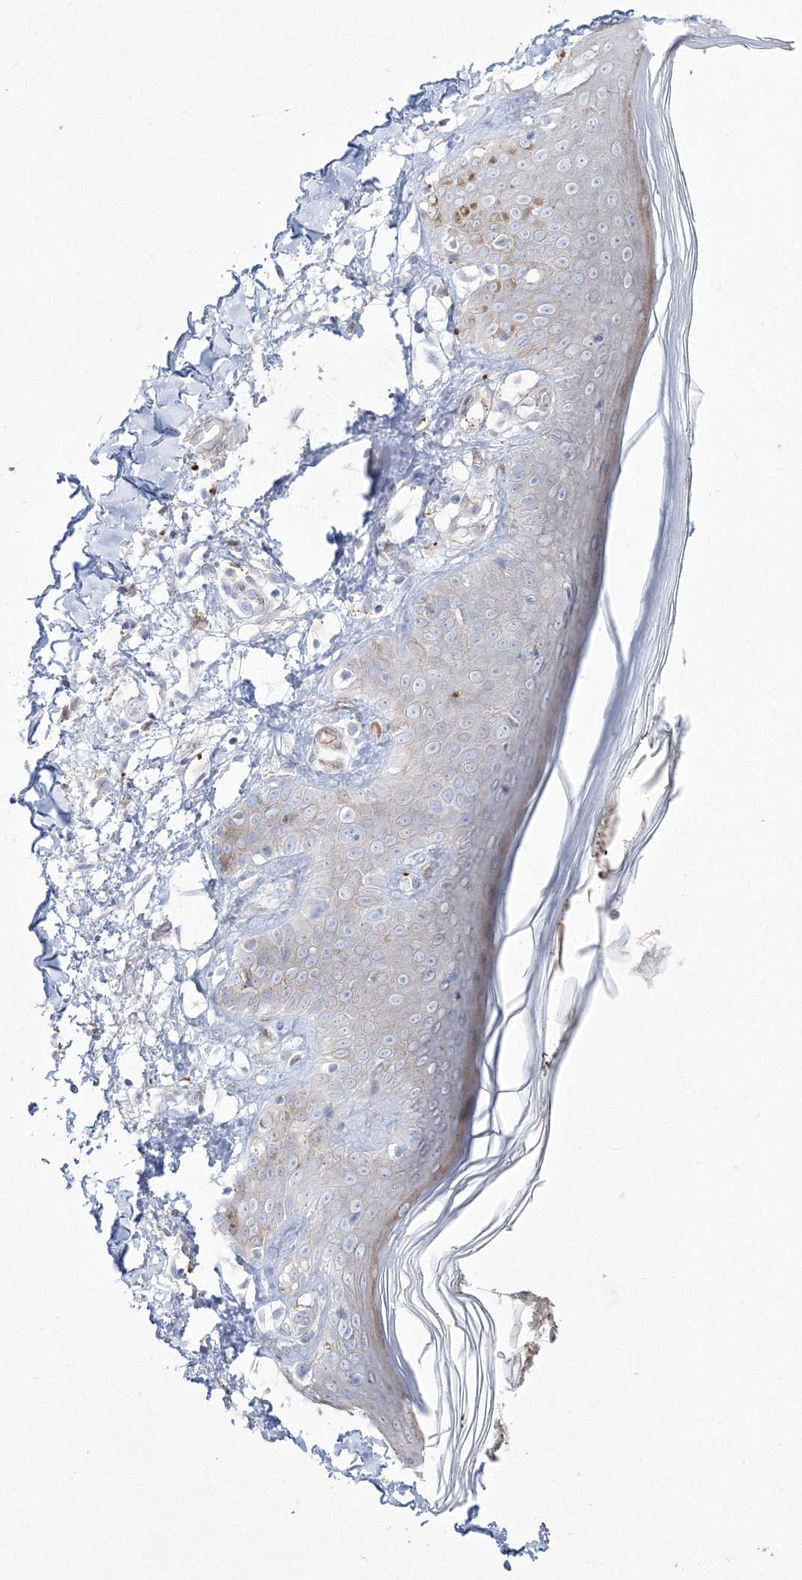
{"staining": {"intensity": "negative", "quantity": "none", "location": "none"}, "tissue": "skin", "cell_type": "Fibroblasts", "image_type": "normal", "snomed": [{"axis": "morphology", "description": "Normal tissue, NOS"}, {"axis": "topography", "description": "Skin"}], "caption": "This photomicrograph is of benign skin stained with IHC to label a protein in brown with the nuclei are counter-stained blue. There is no expression in fibroblasts.", "gene": "HYAL2", "patient": {"sex": "female", "age": 64}}